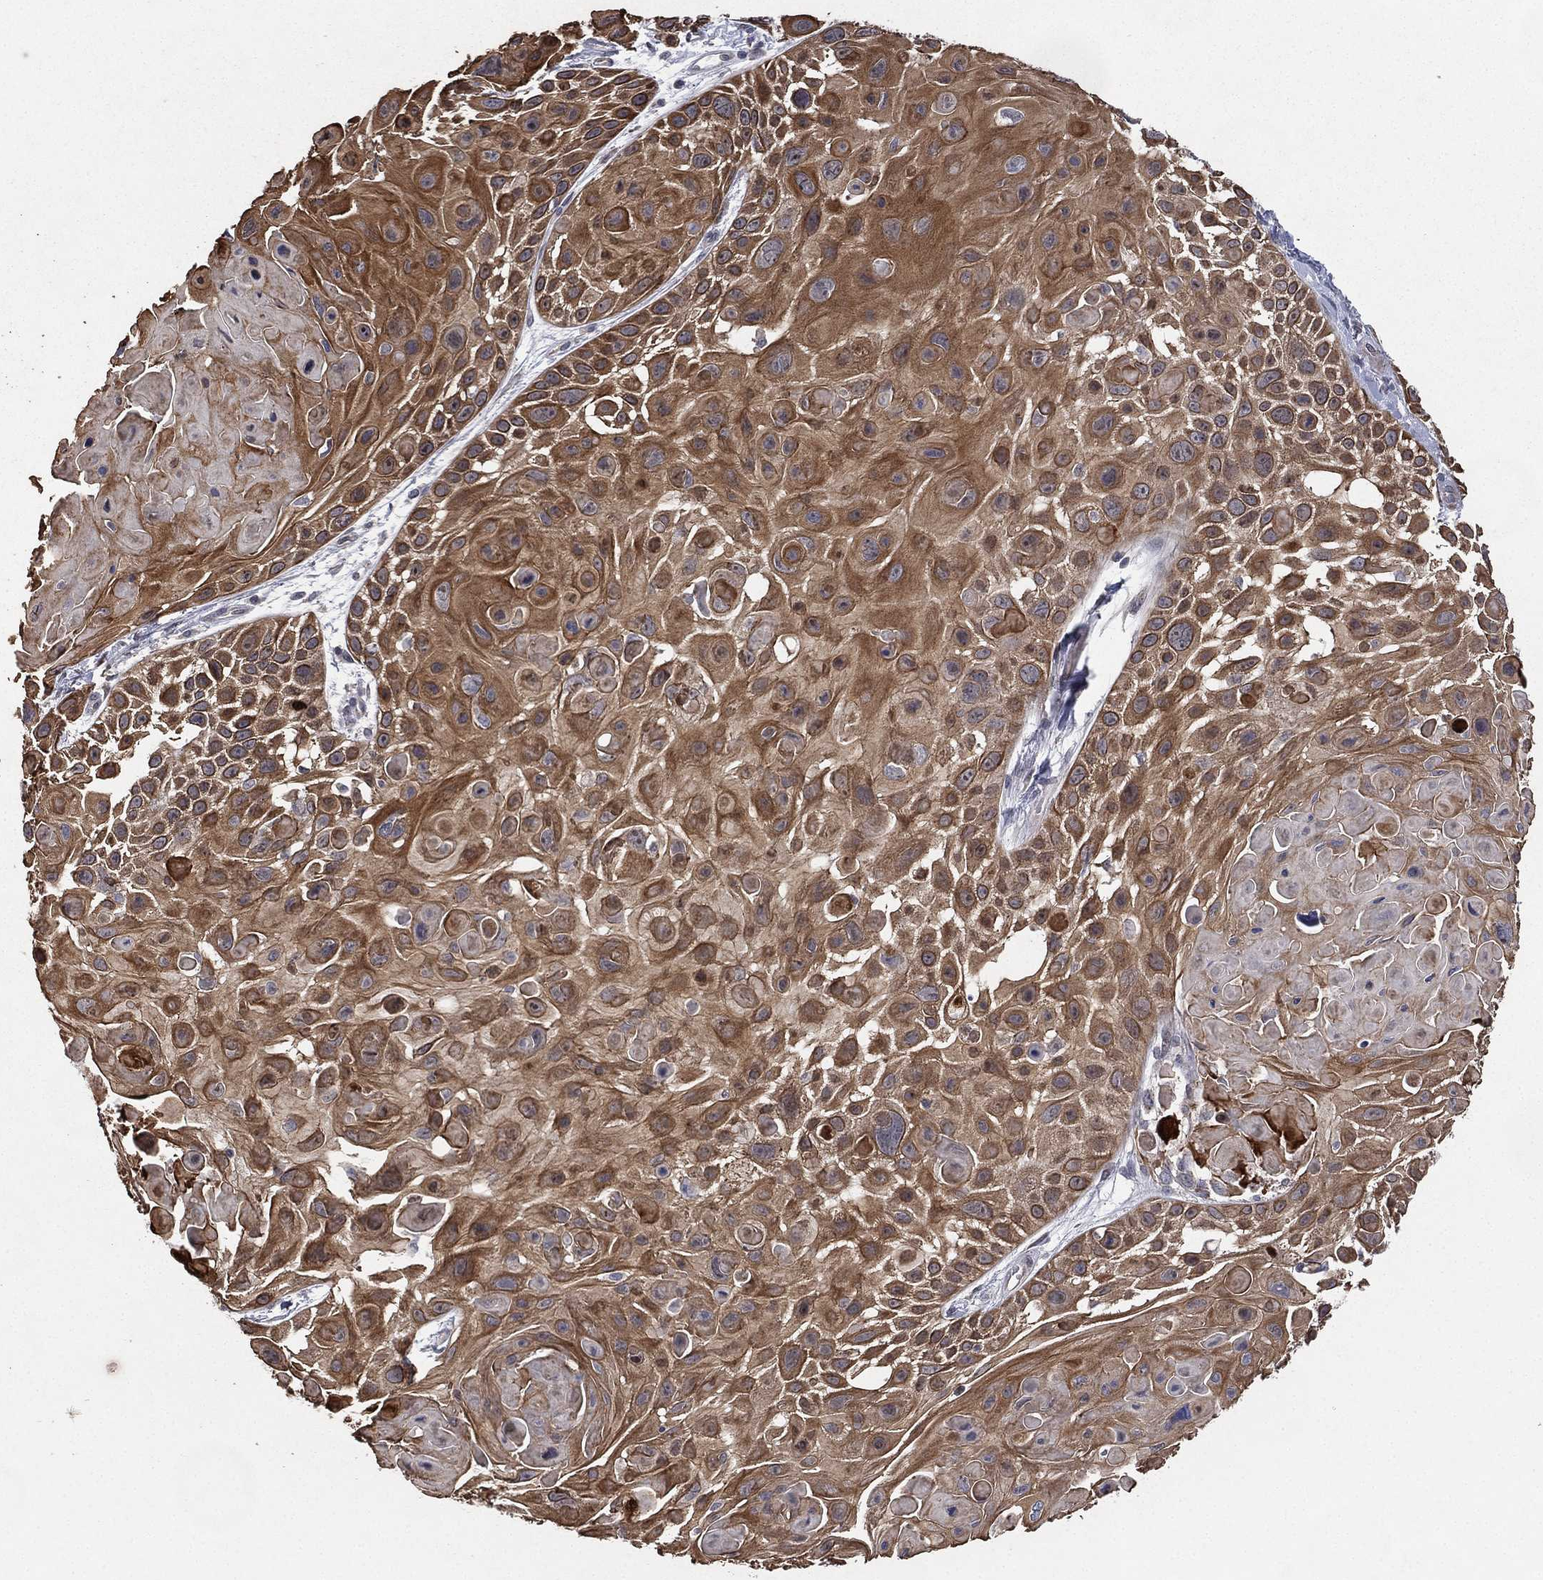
{"staining": {"intensity": "strong", "quantity": ">75%", "location": "cytoplasmic/membranous"}, "tissue": "skin cancer", "cell_type": "Tumor cells", "image_type": "cancer", "snomed": [{"axis": "morphology", "description": "Squamous cell carcinoma, NOS"}, {"axis": "topography", "description": "Skin"}, {"axis": "topography", "description": "Anal"}], "caption": "Immunohistochemistry (IHC) histopathology image of human skin cancer stained for a protein (brown), which reveals high levels of strong cytoplasmic/membranous expression in approximately >75% of tumor cells.", "gene": "KAT14", "patient": {"sex": "female", "age": 75}}